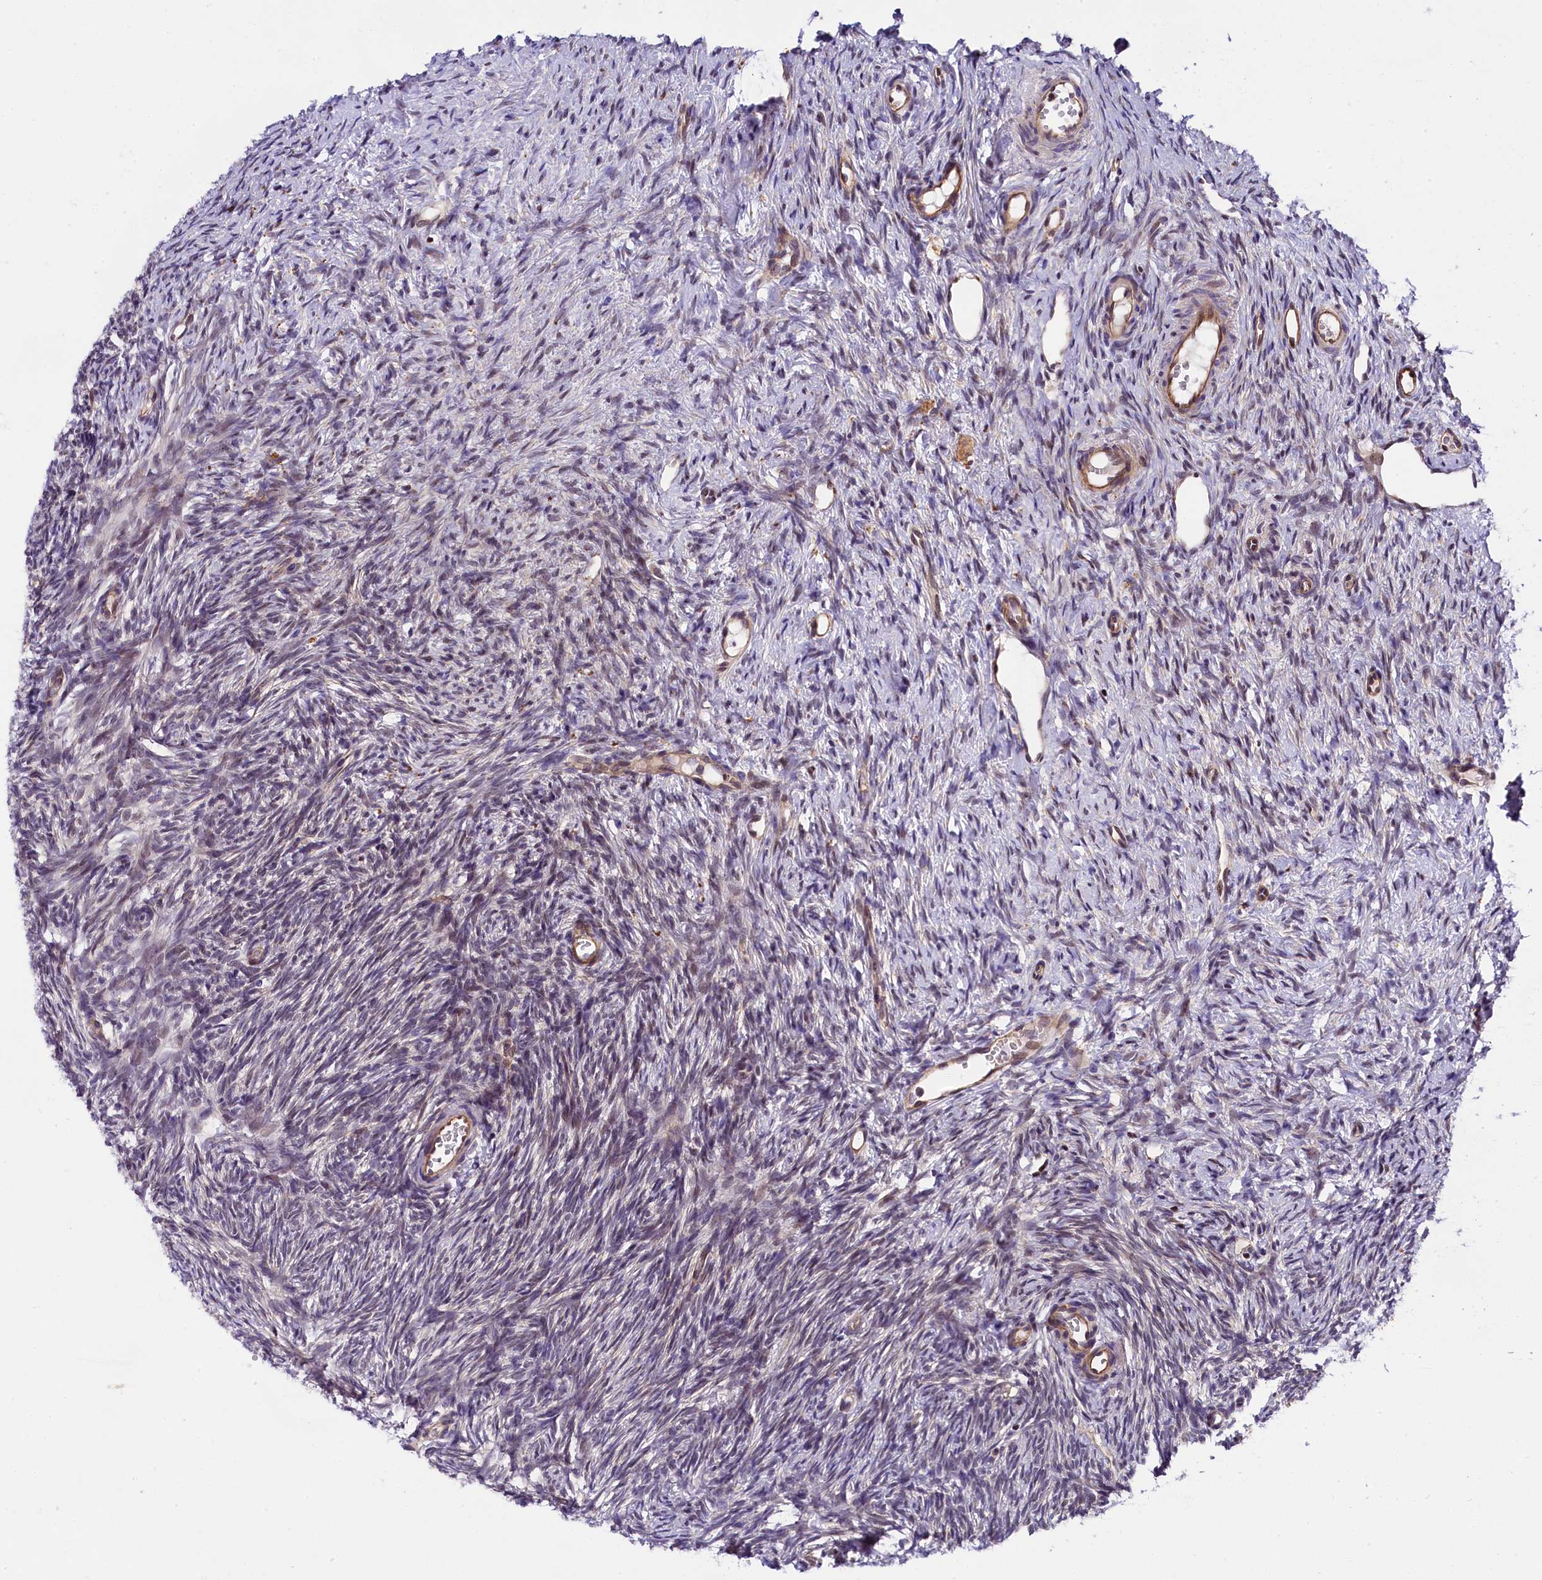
{"staining": {"intensity": "weak", "quantity": "<25%", "location": "nuclear"}, "tissue": "ovary", "cell_type": "Ovarian stroma cells", "image_type": "normal", "snomed": [{"axis": "morphology", "description": "Normal tissue, NOS"}, {"axis": "topography", "description": "Ovary"}], "caption": "A micrograph of human ovary is negative for staining in ovarian stroma cells. (Stains: DAB (3,3'-diaminobenzidine) IHC with hematoxylin counter stain, Microscopy: brightfield microscopy at high magnification).", "gene": "SP4", "patient": {"sex": "female", "age": 51}}